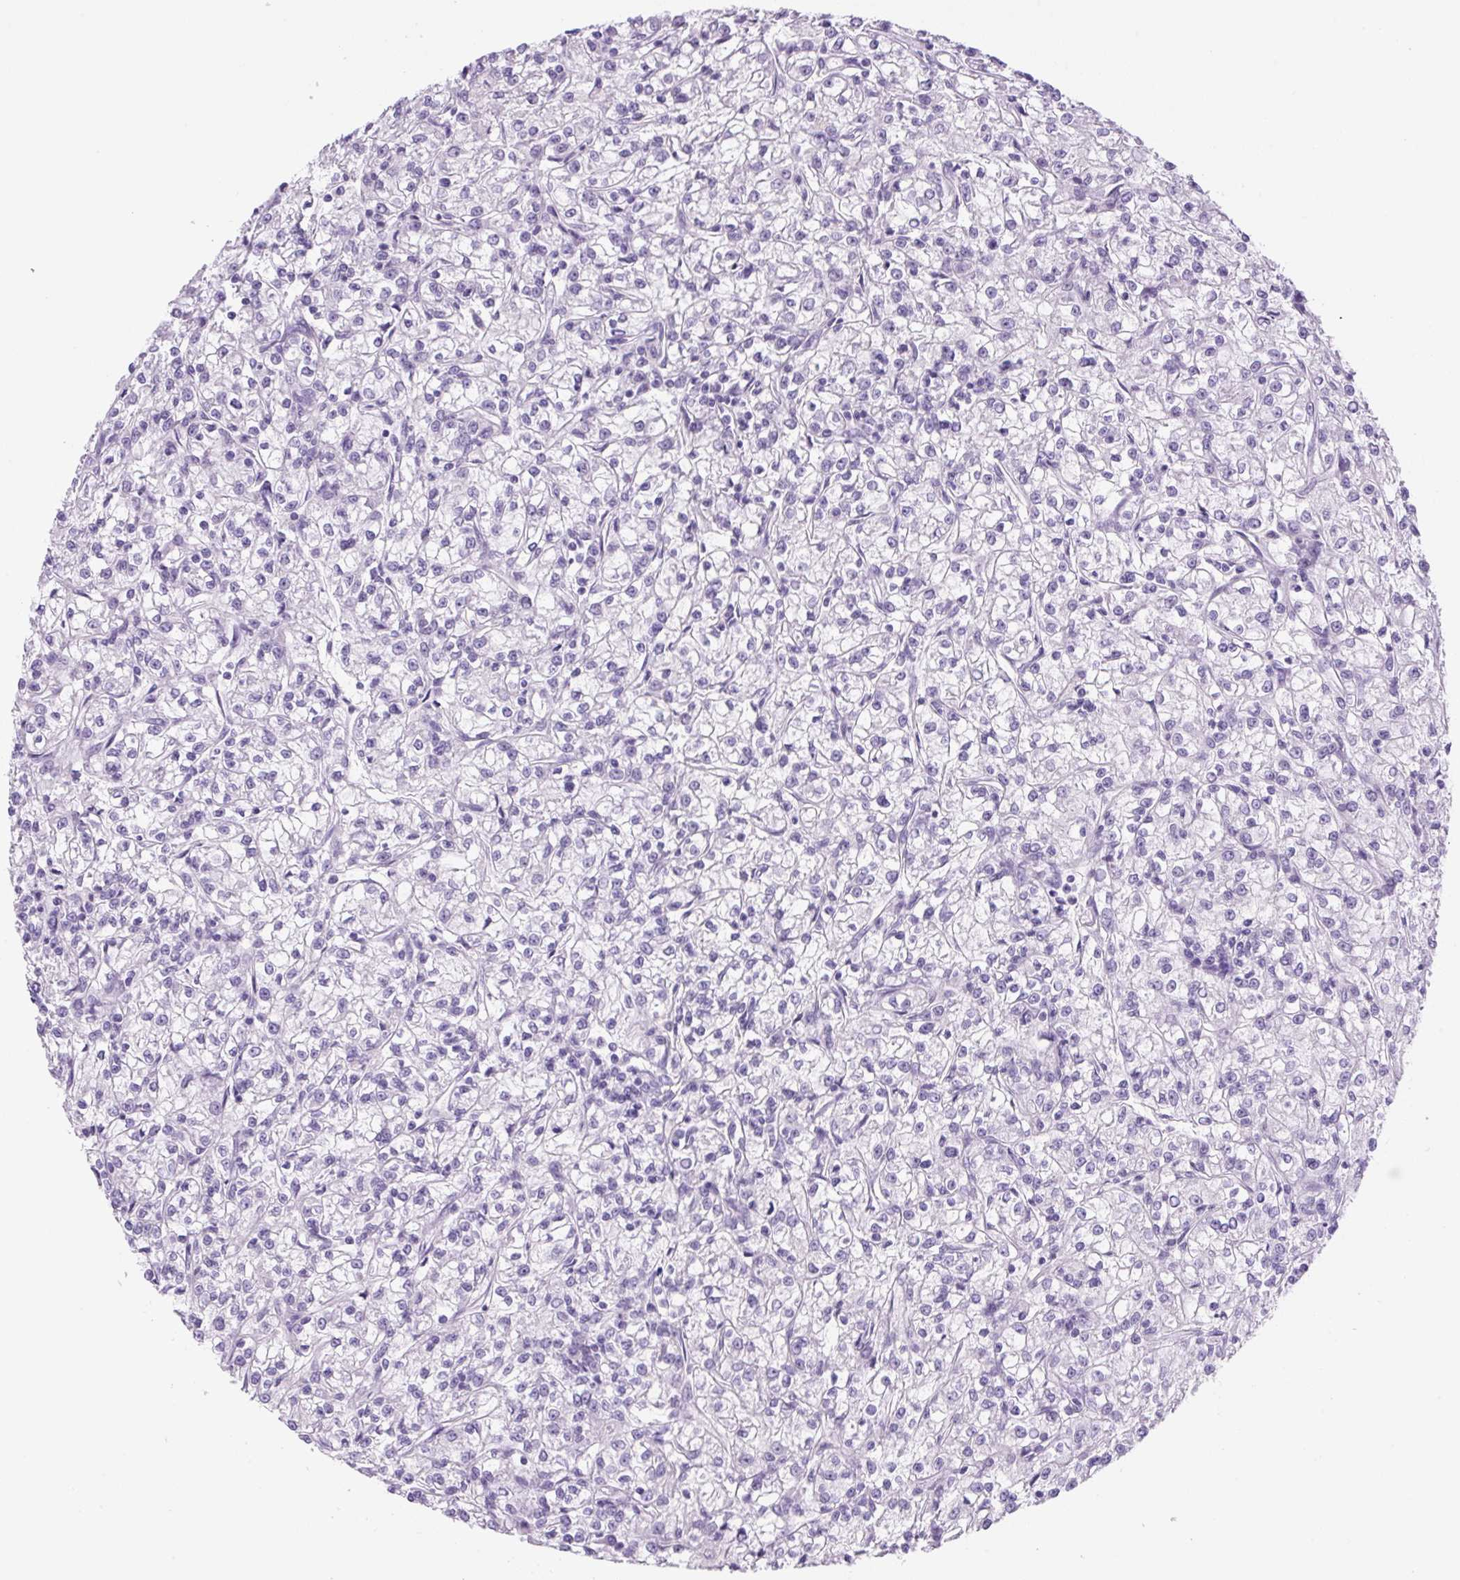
{"staining": {"intensity": "negative", "quantity": "none", "location": "none"}, "tissue": "renal cancer", "cell_type": "Tumor cells", "image_type": "cancer", "snomed": [{"axis": "morphology", "description": "Adenocarcinoma, NOS"}, {"axis": "topography", "description": "Kidney"}], "caption": "This is an IHC micrograph of renal cancer. There is no staining in tumor cells.", "gene": "PRRT1", "patient": {"sex": "female", "age": 59}}